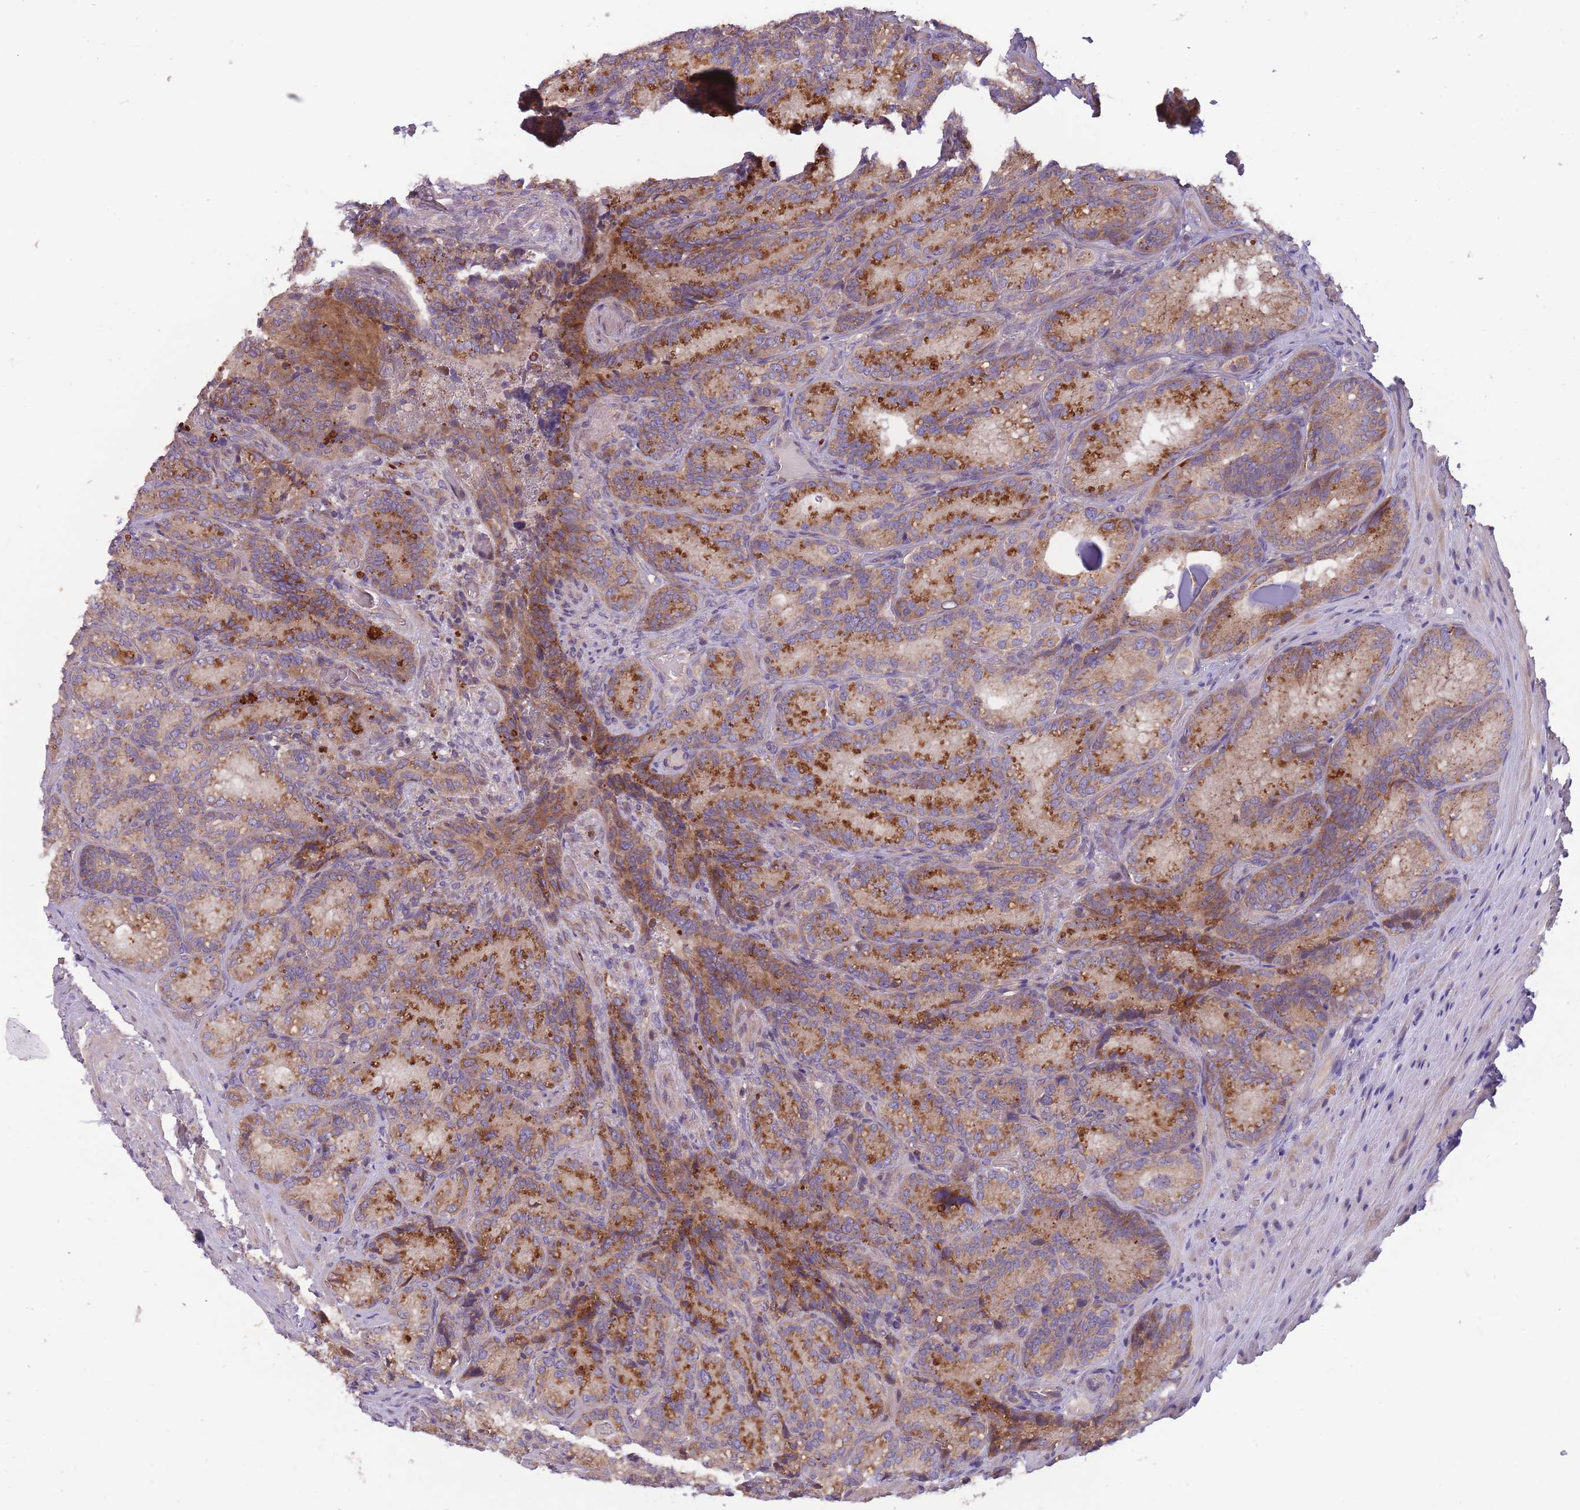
{"staining": {"intensity": "moderate", "quantity": ">75%", "location": "cytoplasmic/membranous"}, "tissue": "seminal vesicle", "cell_type": "Glandular cells", "image_type": "normal", "snomed": [{"axis": "morphology", "description": "Normal tissue, NOS"}, {"axis": "topography", "description": "Seminal veicle"}], "caption": "Immunohistochemical staining of unremarkable human seminal vesicle demonstrates >75% levels of moderate cytoplasmic/membranous protein staining in approximately >75% of glandular cells. (DAB IHC, brown staining for protein, blue staining for nuclei).", "gene": "ITPKC", "patient": {"sex": "male", "age": 58}}